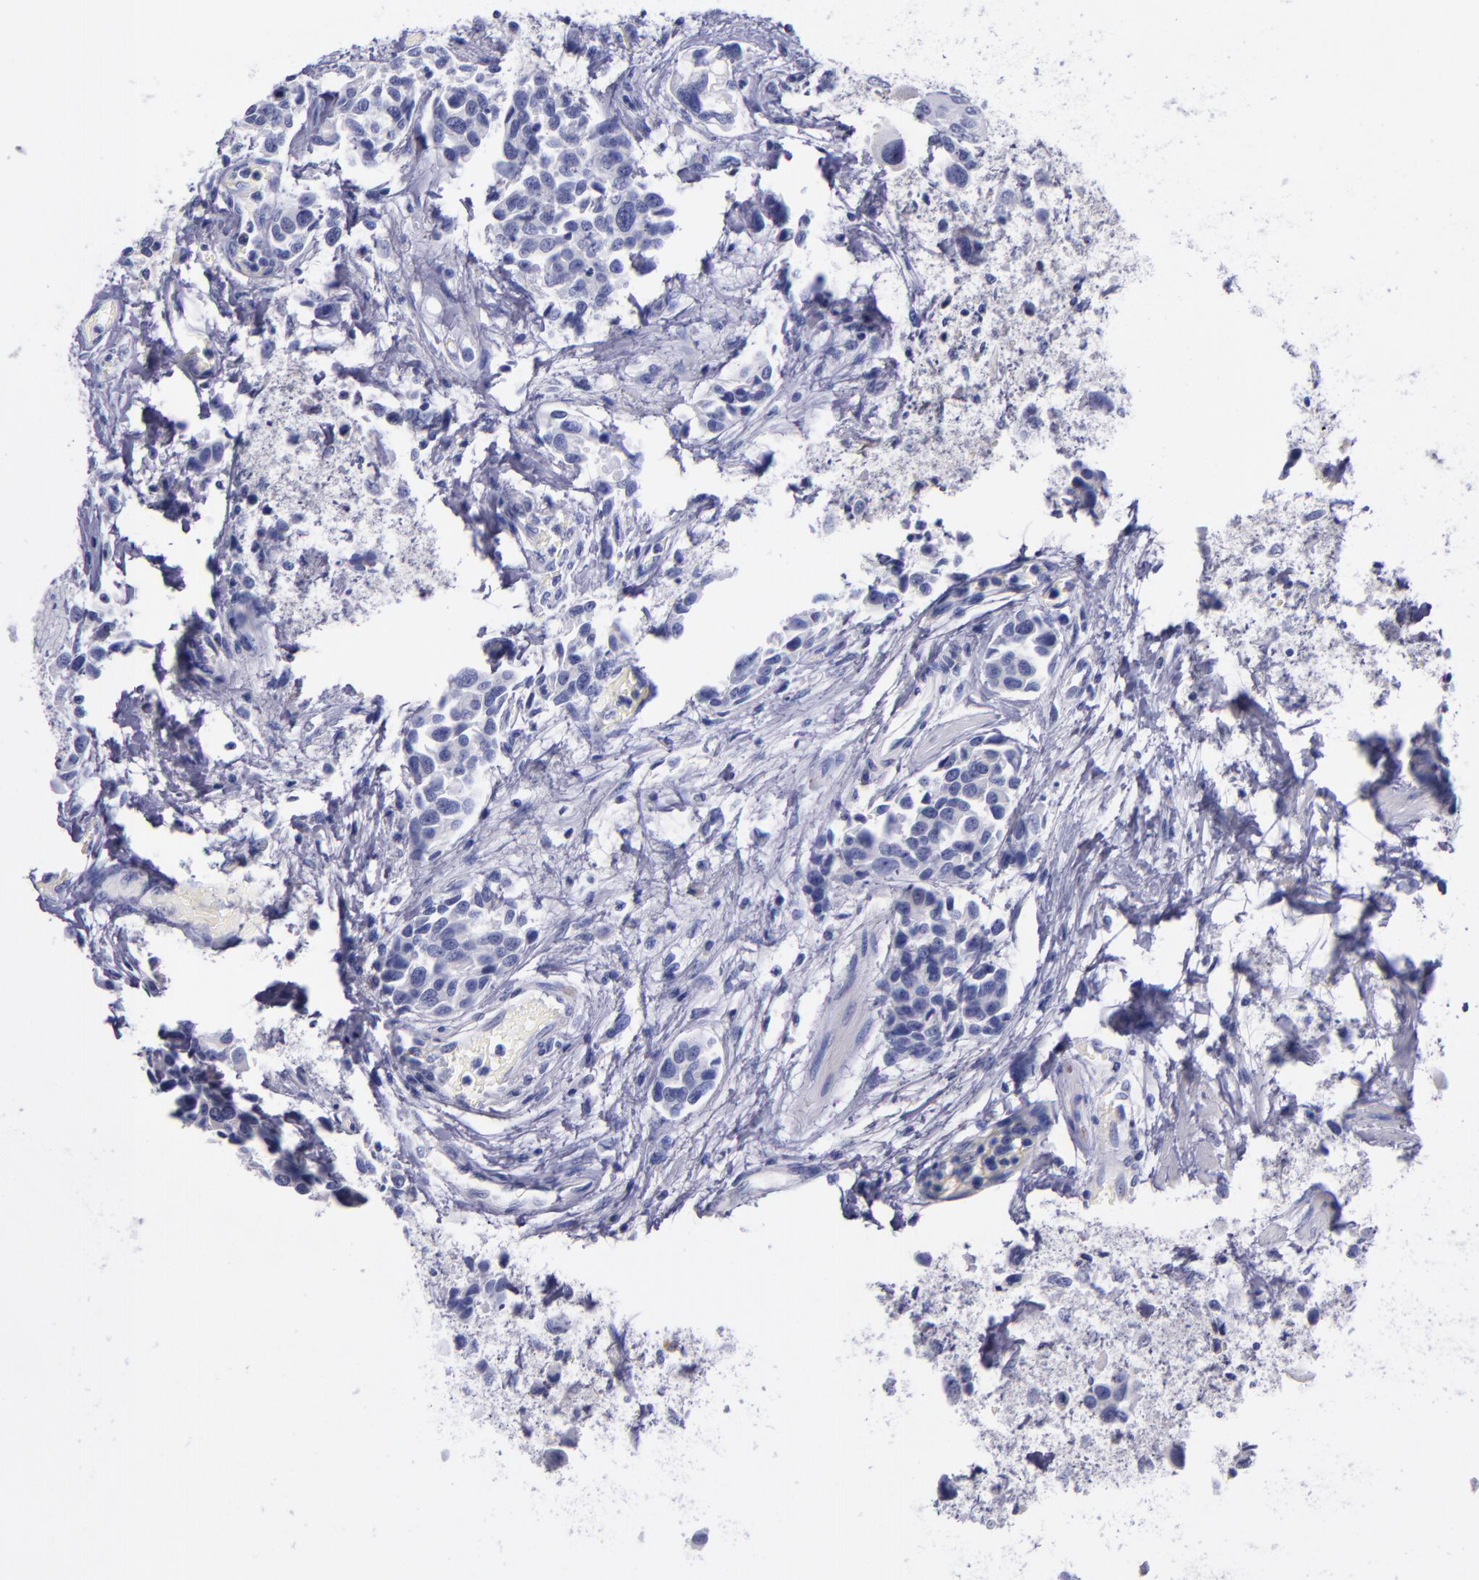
{"staining": {"intensity": "negative", "quantity": "none", "location": "none"}, "tissue": "urothelial cancer", "cell_type": "Tumor cells", "image_type": "cancer", "snomed": [{"axis": "morphology", "description": "Urothelial carcinoma, High grade"}, {"axis": "topography", "description": "Urinary bladder"}], "caption": "An image of urothelial carcinoma (high-grade) stained for a protein demonstrates no brown staining in tumor cells.", "gene": "SV2A", "patient": {"sex": "male", "age": 74}}